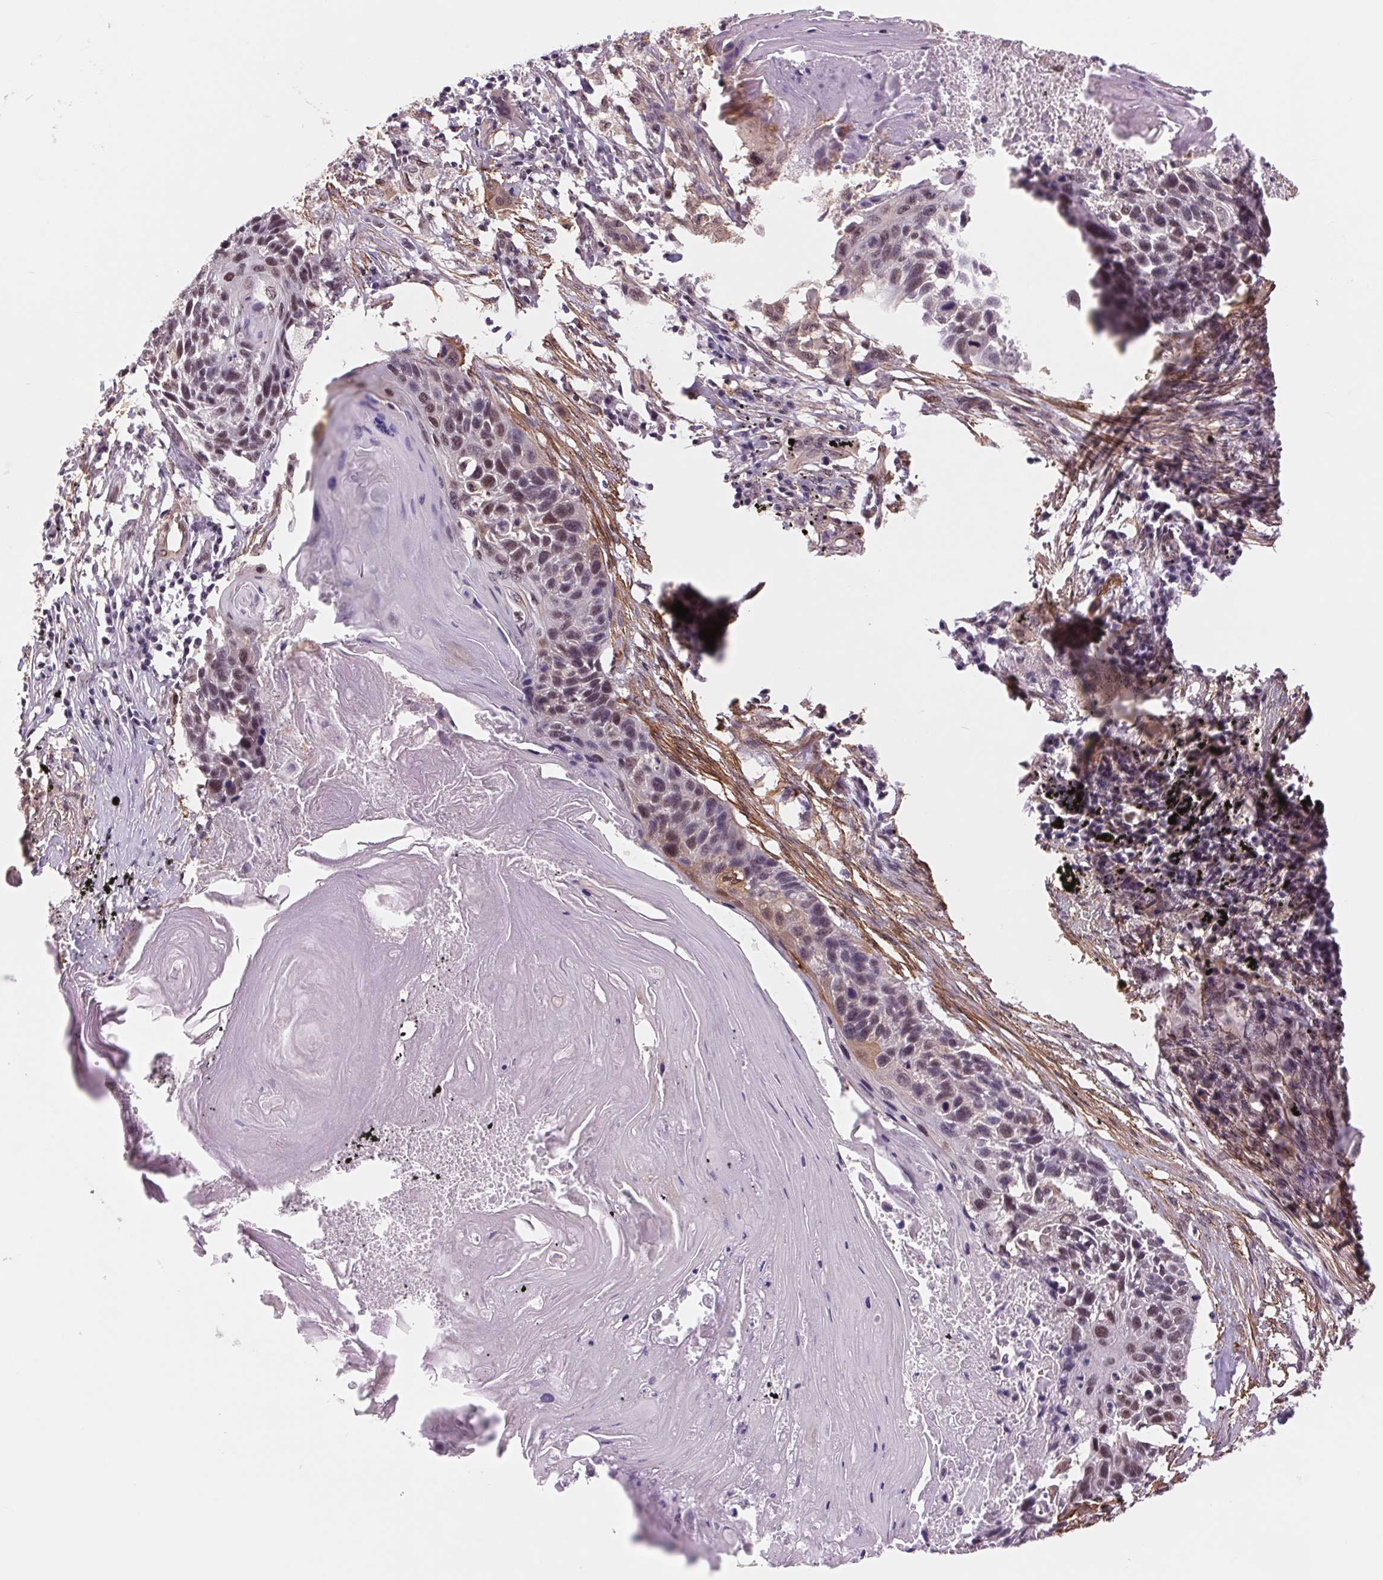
{"staining": {"intensity": "weak", "quantity": "<25%", "location": "nuclear"}, "tissue": "lung cancer", "cell_type": "Tumor cells", "image_type": "cancer", "snomed": [{"axis": "morphology", "description": "Squamous cell carcinoma, NOS"}, {"axis": "topography", "description": "Lung"}], "caption": "Immunohistochemistry histopathology image of neoplastic tissue: squamous cell carcinoma (lung) stained with DAB (3,3'-diaminobenzidine) demonstrates no significant protein staining in tumor cells. (DAB immunohistochemistry, high magnification).", "gene": "BCAT1", "patient": {"sex": "male", "age": 78}}